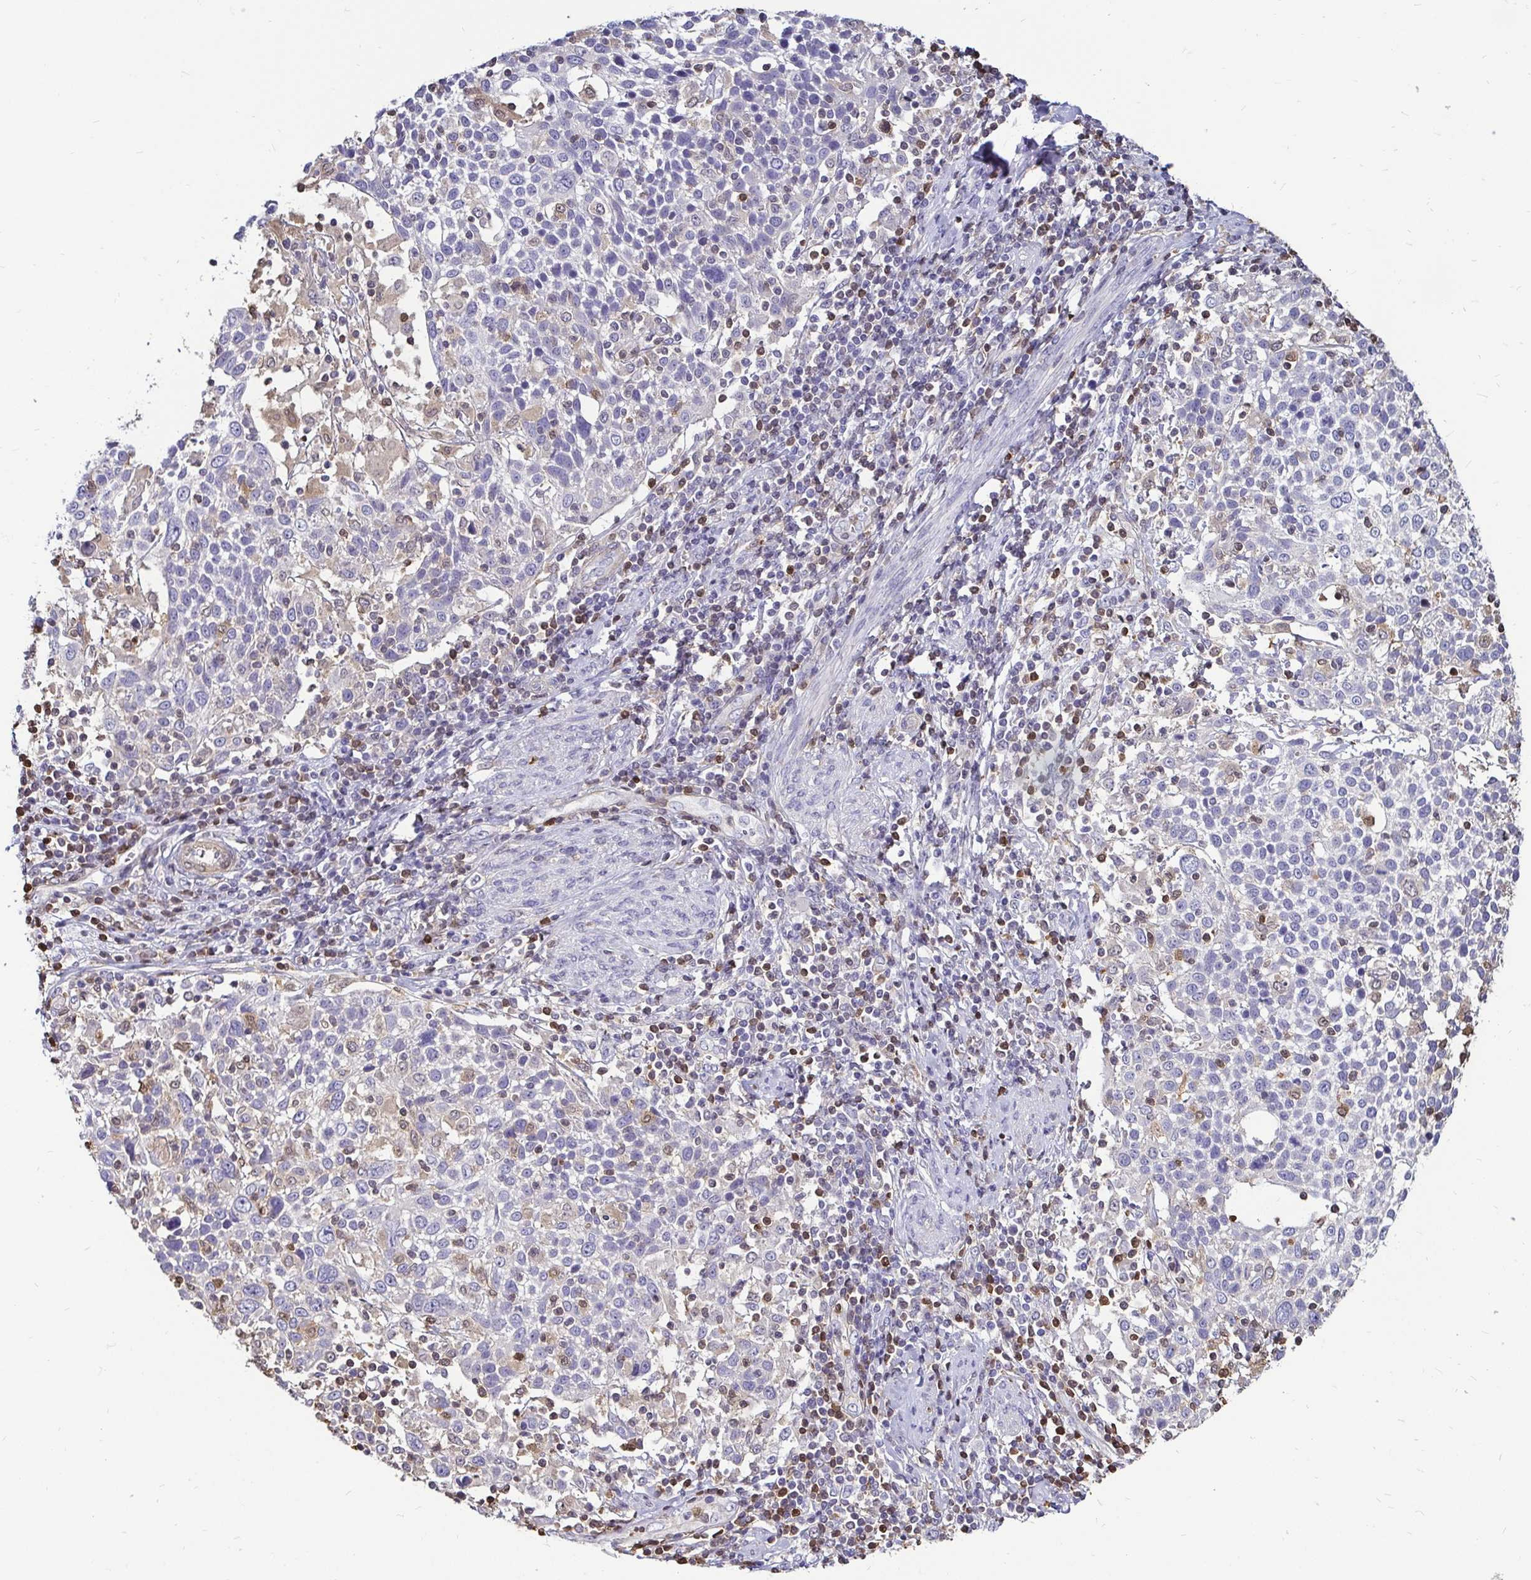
{"staining": {"intensity": "negative", "quantity": "none", "location": "none"}, "tissue": "cervical cancer", "cell_type": "Tumor cells", "image_type": "cancer", "snomed": [{"axis": "morphology", "description": "Squamous cell carcinoma, NOS"}, {"axis": "topography", "description": "Cervix"}], "caption": "A photomicrograph of human cervical cancer is negative for staining in tumor cells. (DAB (3,3'-diaminobenzidine) immunohistochemistry (IHC) with hematoxylin counter stain).", "gene": "ZFP1", "patient": {"sex": "female", "age": 61}}